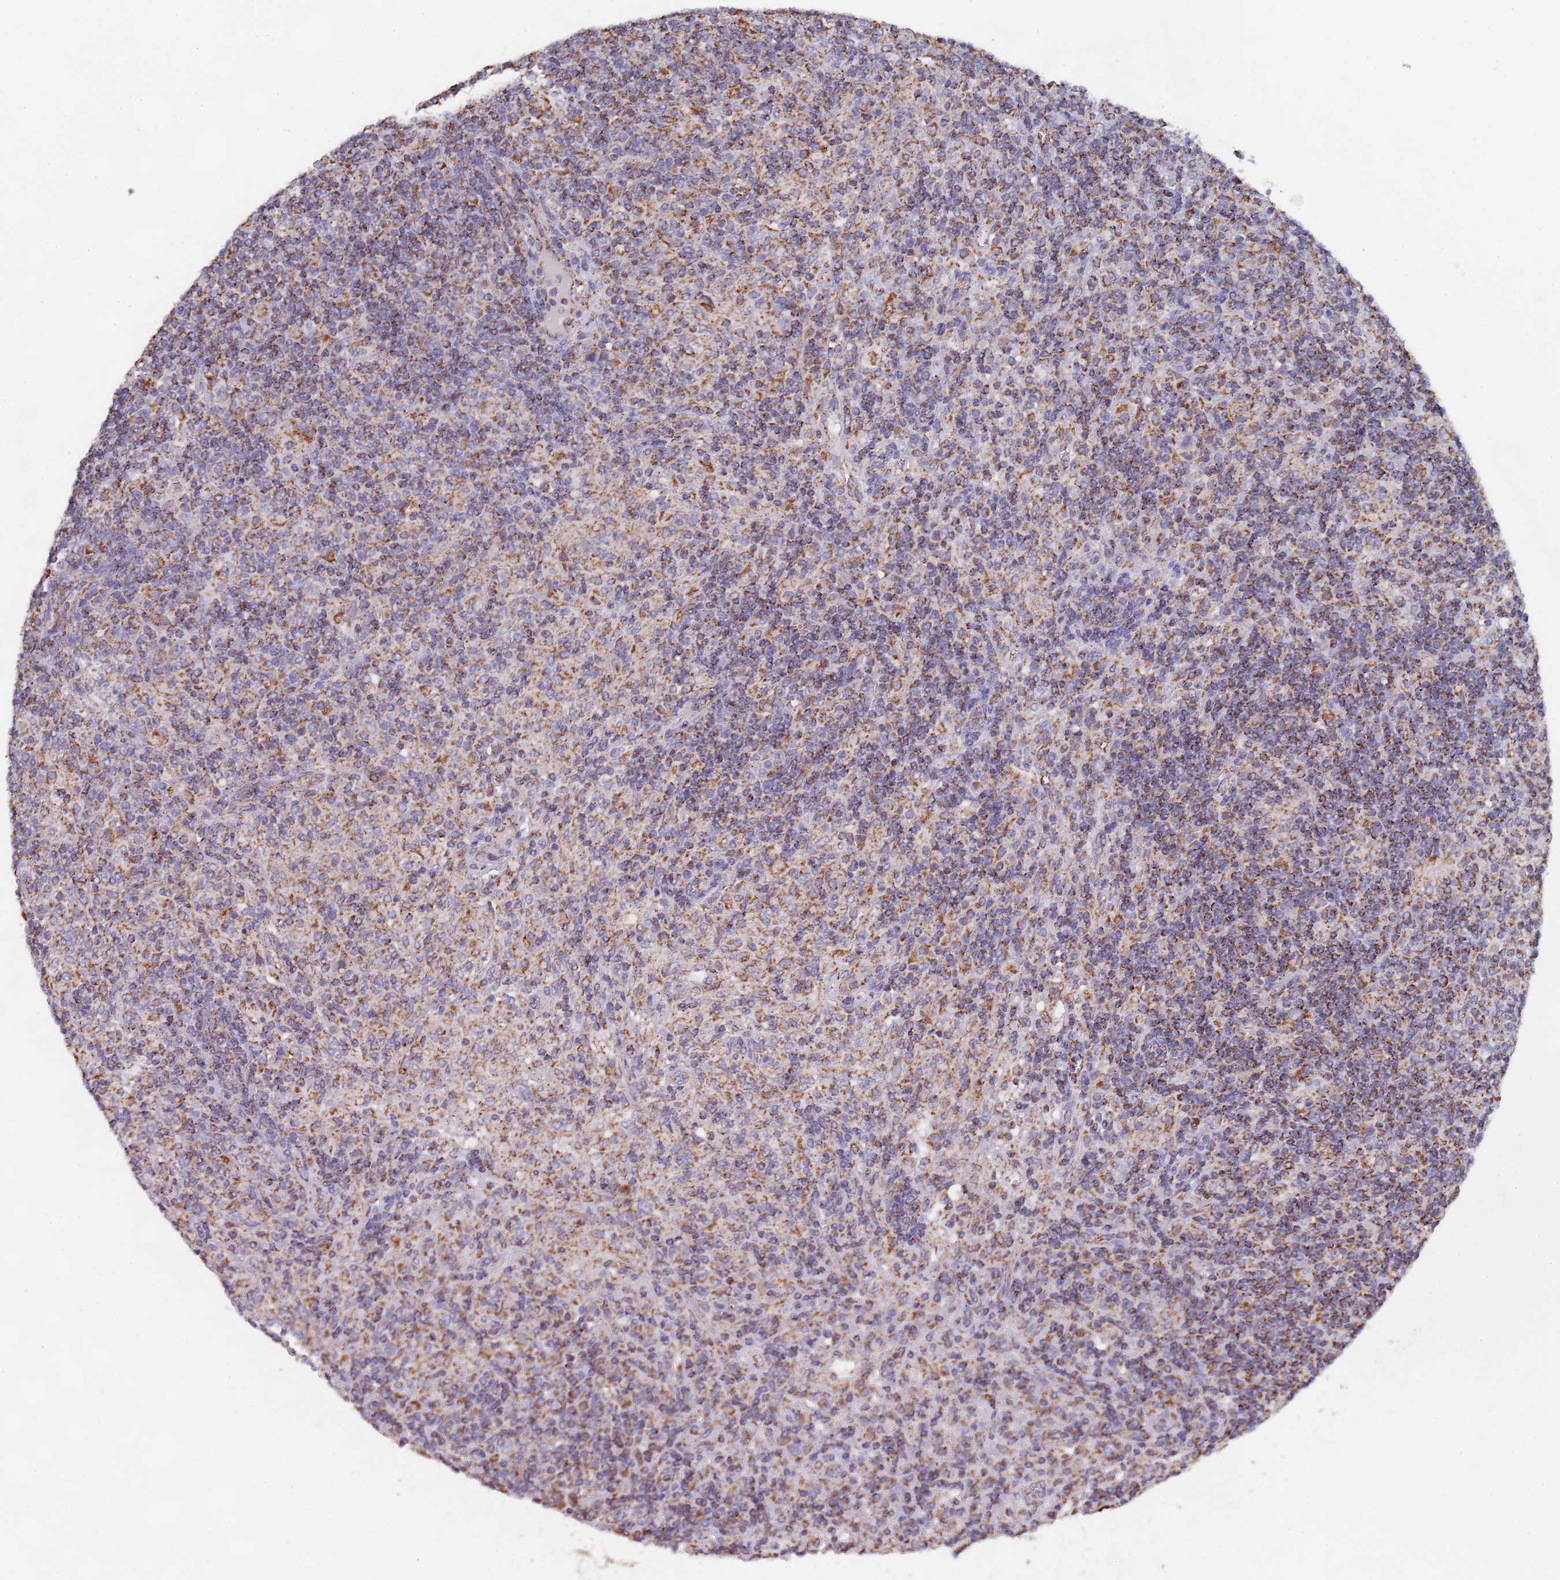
{"staining": {"intensity": "negative", "quantity": "none", "location": "none"}, "tissue": "lymphoma", "cell_type": "Tumor cells", "image_type": "cancer", "snomed": [{"axis": "morphology", "description": "Hodgkin's disease, NOS"}, {"axis": "topography", "description": "Lymph node"}], "caption": "High power microscopy micrograph of an immunohistochemistry image of lymphoma, revealing no significant expression in tumor cells.", "gene": "PGP", "patient": {"sex": "male", "age": 70}}